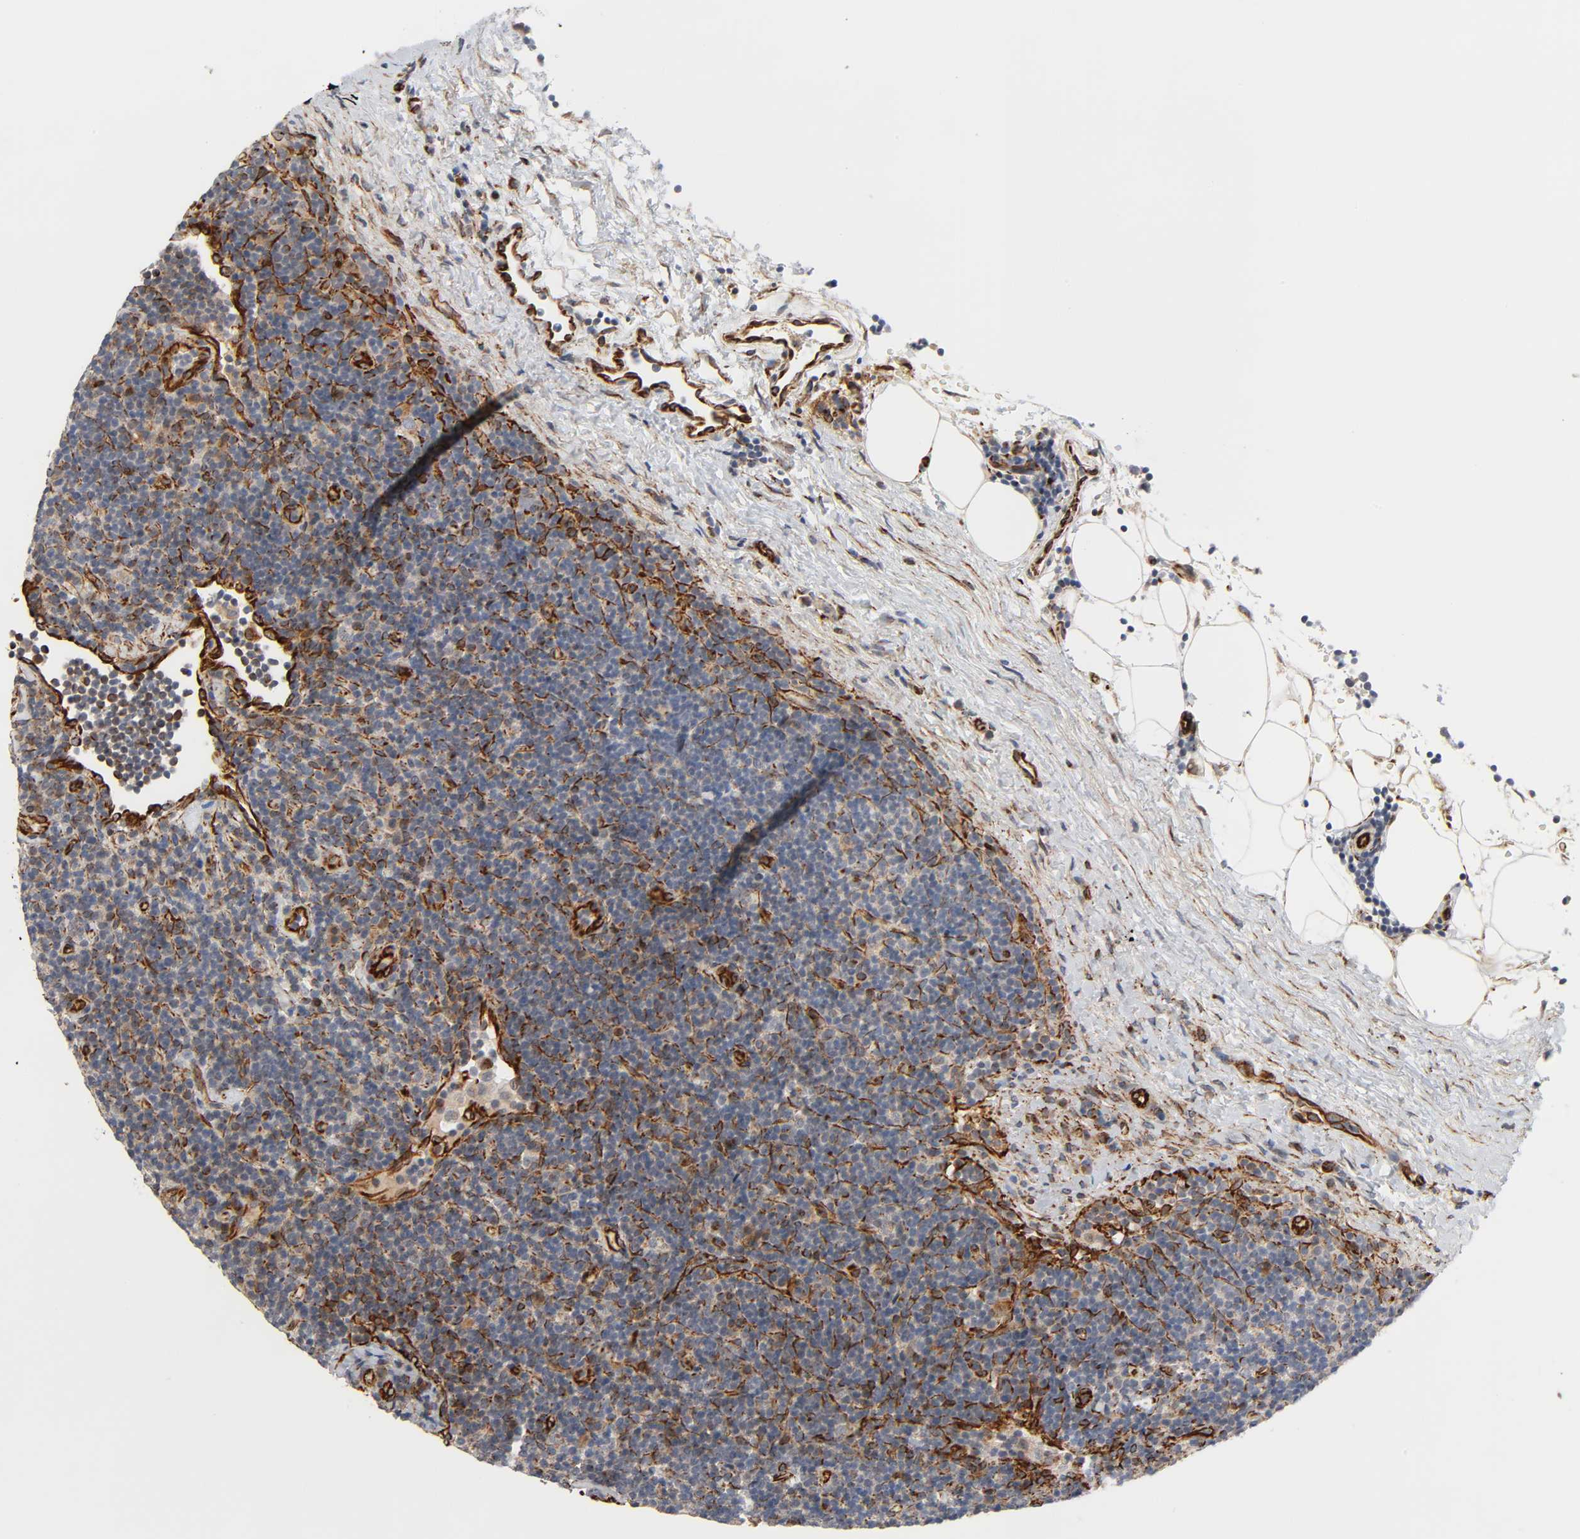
{"staining": {"intensity": "weak", "quantity": "25%-75%", "location": "cytoplasmic/membranous"}, "tissue": "lymphoma", "cell_type": "Tumor cells", "image_type": "cancer", "snomed": [{"axis": "morphology", "description": "Malignant lymphoma, non-Hodgkin's type, Low grade"}, {"axis": "topography", "description": "Lymph node"}], "caption": "This is a histology image of IHC staining of lymphoma, which shows weak expression in the cytoplasmic/membranous of tumor cells.", "gene": "REEP6", "patient": {"sex": "male", "age": 70}}